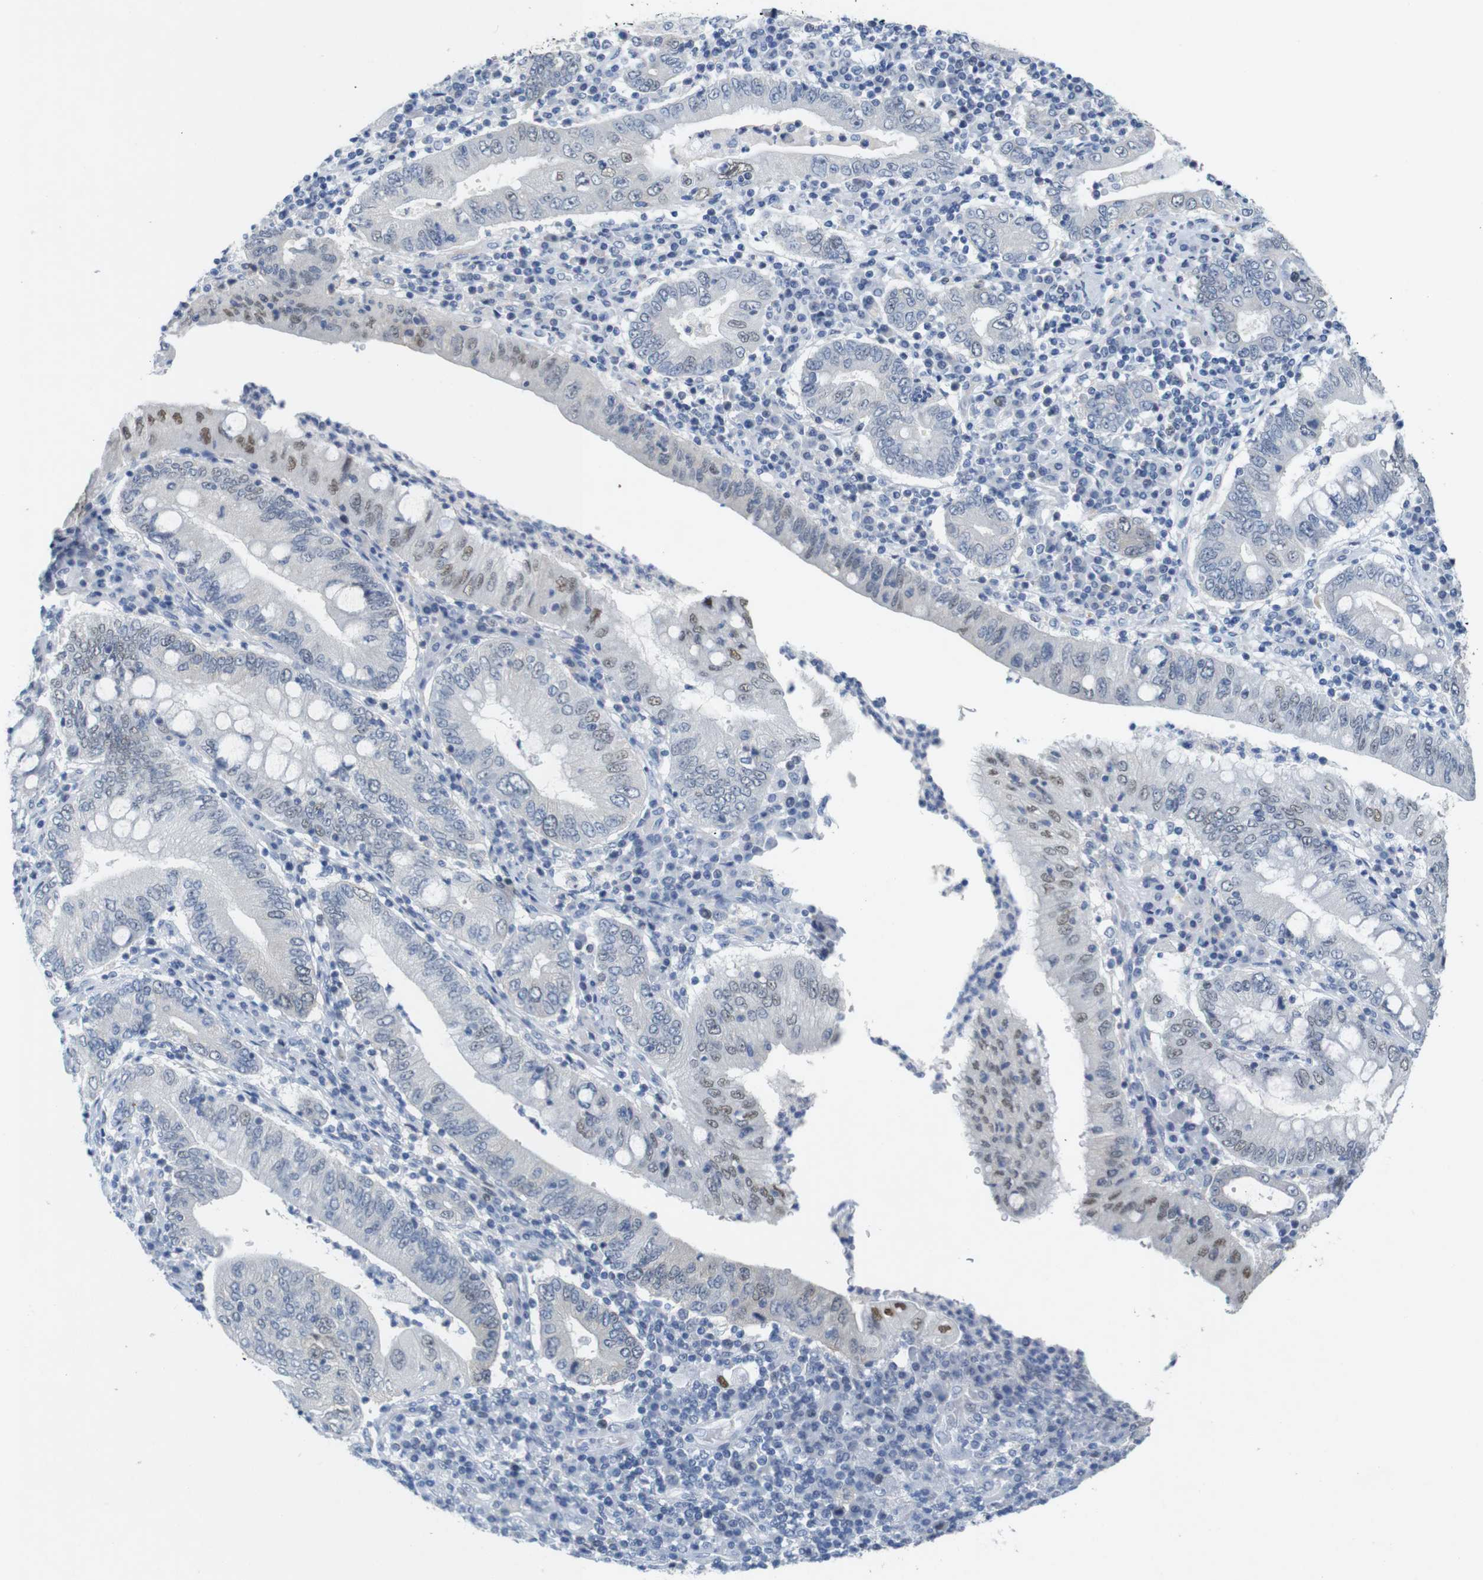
{"staining": {"intensity": "moderate", "quantity": "<25%", "location": "nuclear"}, "tissue": "stomach cancer", "cell_type": "Tumor cells", "image_type": "cancer", "snomed": [{"axis": "morphology", "description": "Normal tissue, NOS"}, {"axis": "morphology", "description": "Adenocarcinoma, NOS"}, {"axis": "topography", "description": "Esophagus"}, {"axis": "topography", "description": "Stomach, upper"}, {"axis": "topography", "description": "Peripheral nerve tissue"}], "caption": "Protein staining by immunohistochemistry exhibits moderate nuclear expression in approximately <25% of tumor cells in stomach adenocarcinoma.", "gene": "CDK2", "patient": {"sex": "male", "age": 62}}